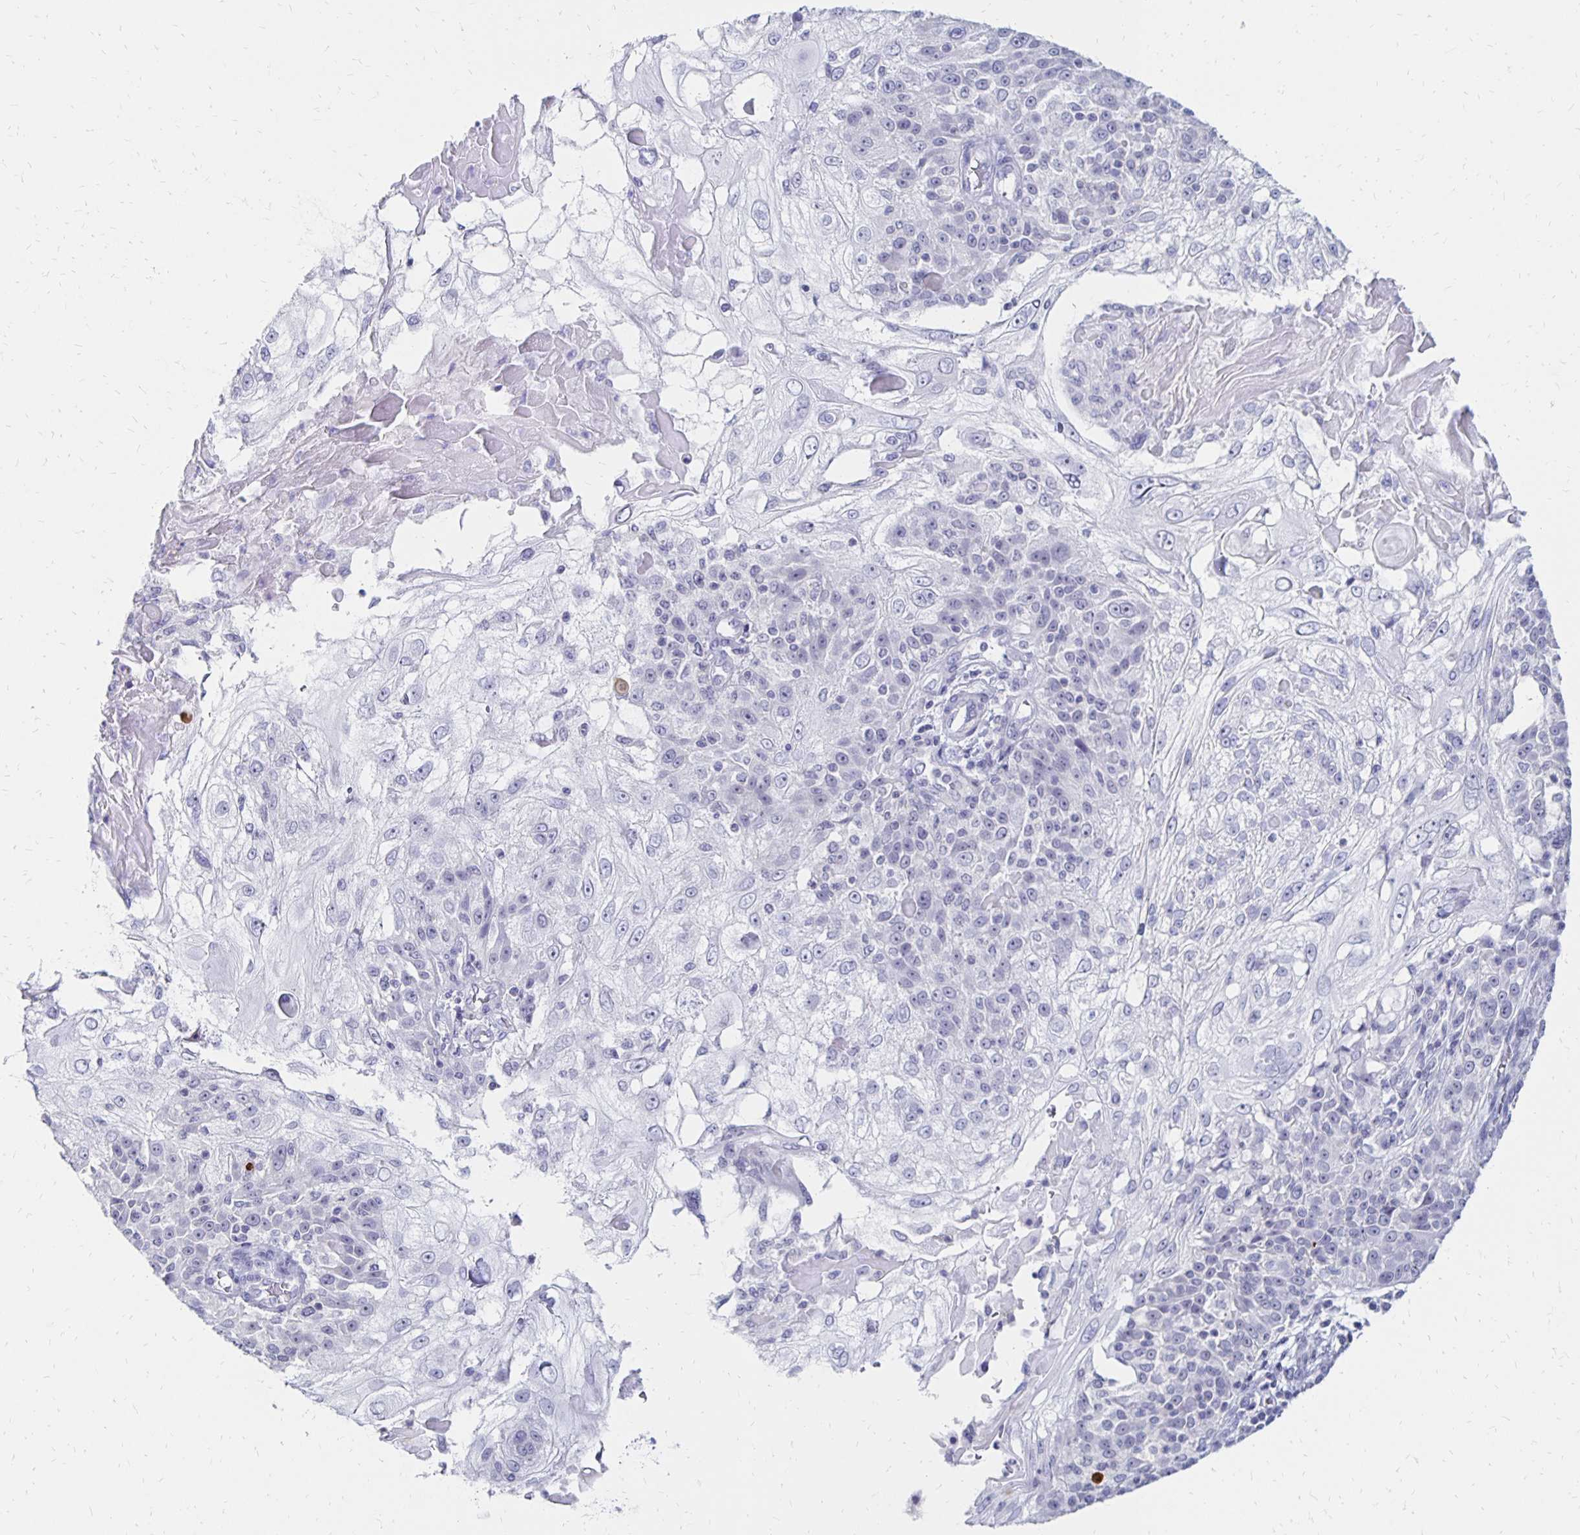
{"staining": {"intensity": "negative", "quantity": "none", "location": "none"}, "tissue": "skin cancer", "cell_type": "Tumor cells", "image_type": "cancer", "snomed": [{"axis": "morphology", "description": "Normal tissue, NOS"}, {"axis": "morphology", "description": "Squamous cell carcinoma, NOS"}, {"axis": "topography", "description": "Skin"}], "caption": "Immunohistochemistry image of human squamous cell carcinoma (skin) stained for a protein (brown), which demonstrates no staining in tumor cells.", "gene": "SYT2", "patient": {"sex": "female", "age": 83}}